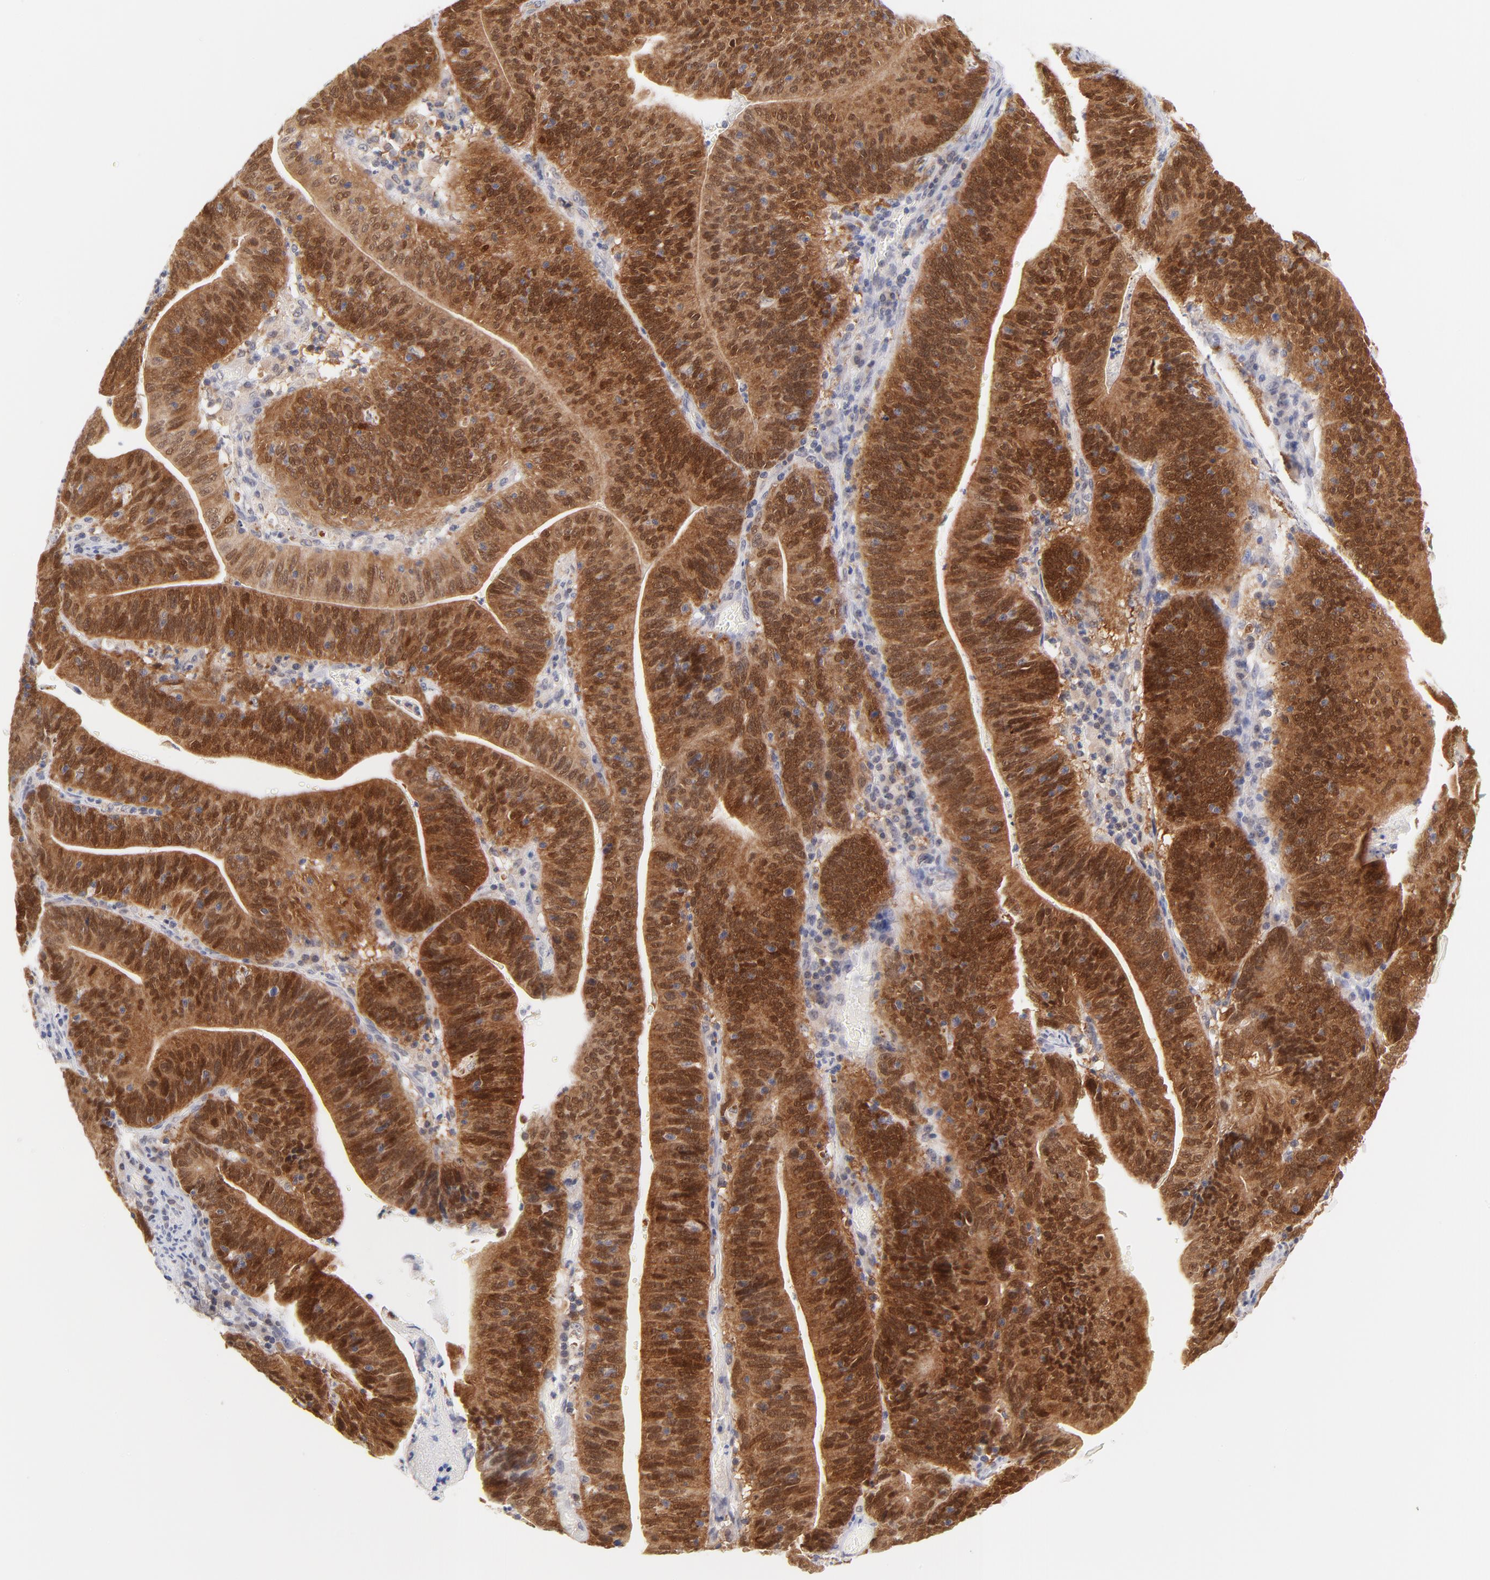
{"staining": {"intensity": "strong", "quantity": ">75%", "location": "cytoplasmic/membranous,nuclear"}, "tissue": "stomach cancer", "cell_type": "Tumor cells", "image_type": "cancer", "snomed": [{"axis": "morphology", "description": "Adenocarcinoma, NOS"}, {"axis": "topography", "description": "Stomach, lower"}], "caption": "The histopathology image exhibits staining of stomach adenocarcinoma, revealing strong cytoplasmic/membranous and nuclear protein staining (brown color) within tumor cells.", "gene": "CASP6", "patient": {"sex": "female", "age": 86}}